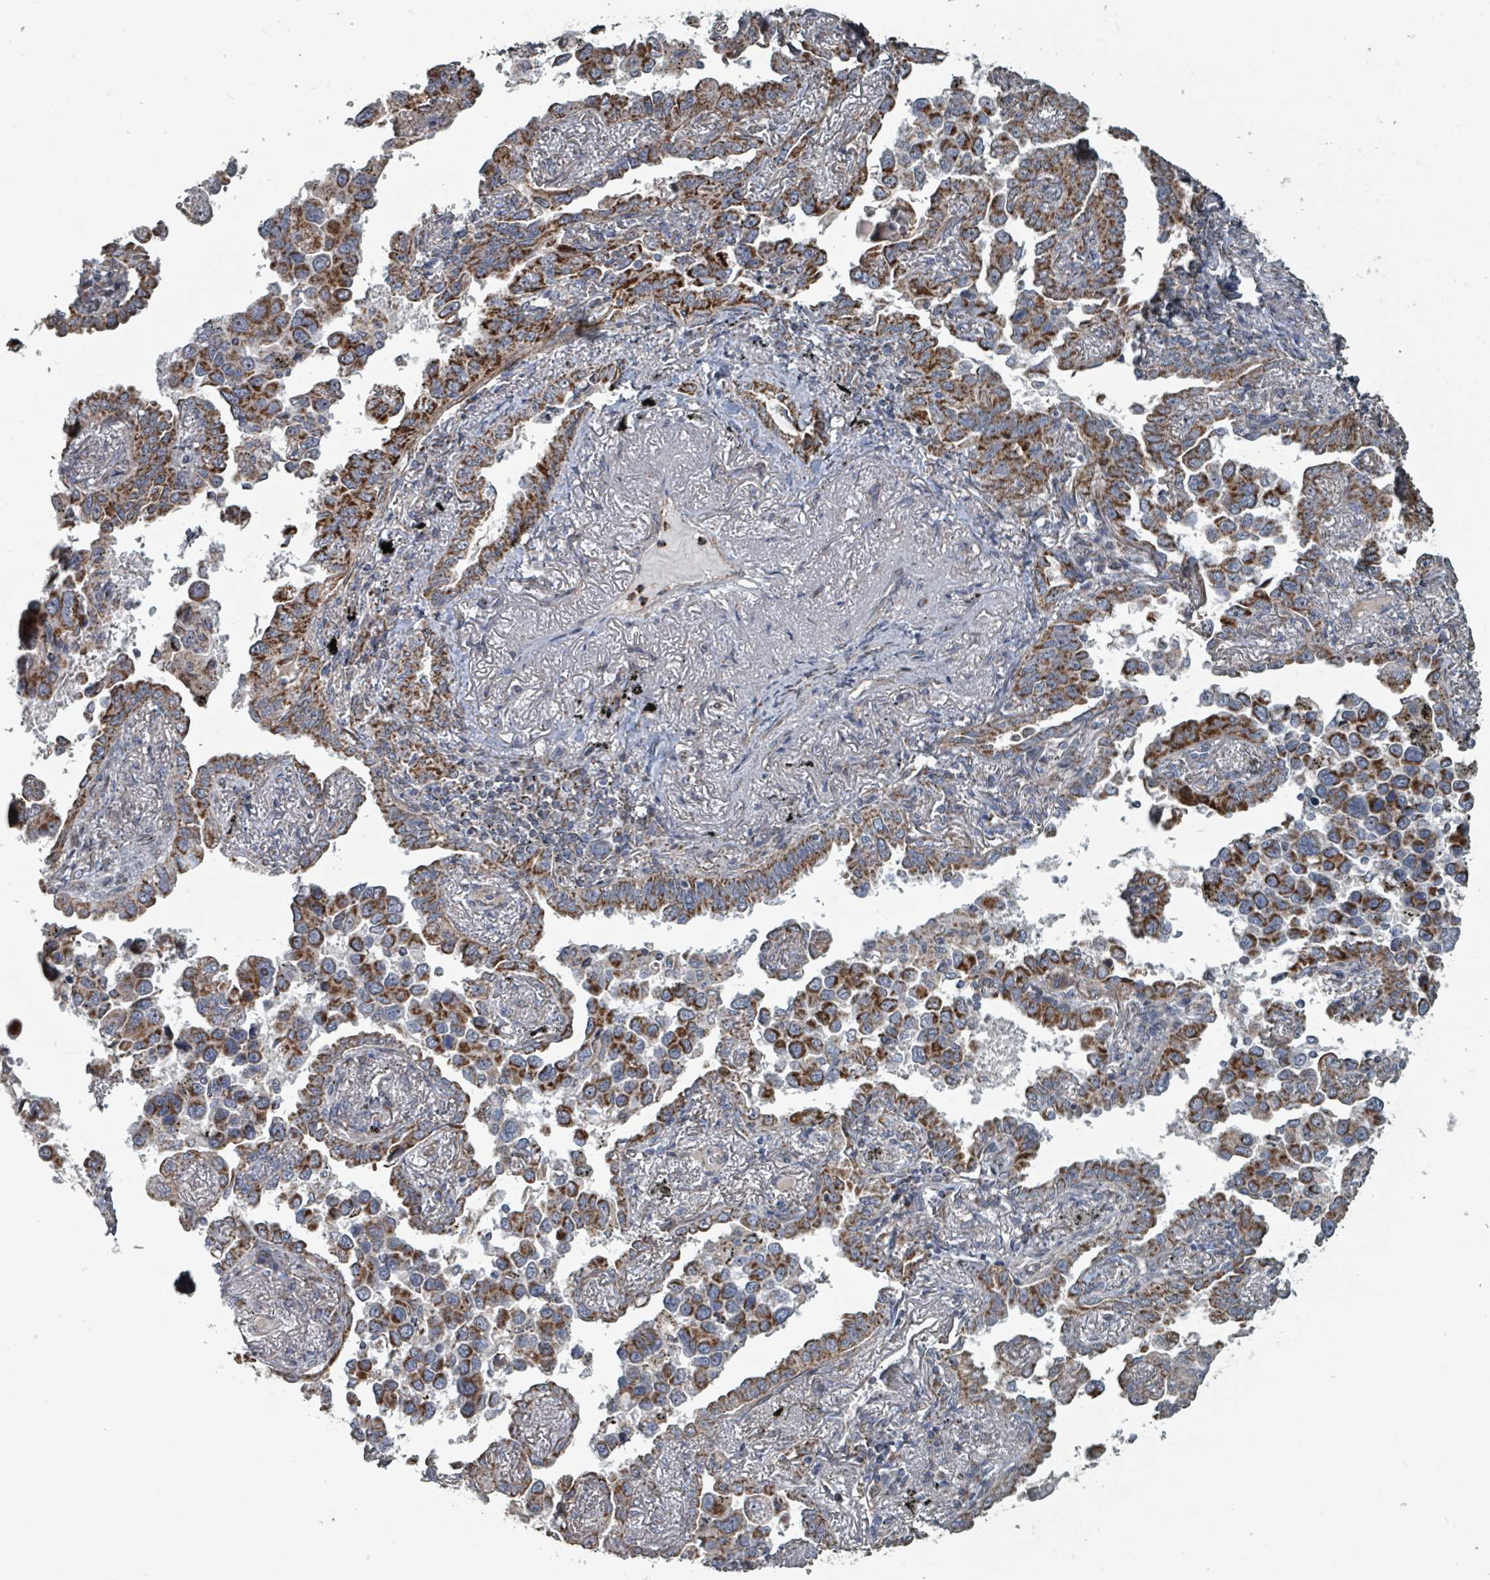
{"staining": {"intensity": "strong", "quantity": ">75%", "location": "cytoplasmic/membranous"}, "tissue": "lung cancer", "cell_type": "Tumor cells", "image_type": "cancer", "snomed": [{"axis": "morphology", "description": "Adenocarcinoma, NOS"}, {"axis": "topography", "description": "Lung"}], "caption": "Immunohistochemistry (IHC) of lung cancer (adenocarcinoma) exhibits high levels of strong cytoplasmic/membranous expression in approximately >75% of tumor cells. (brown staining indicates protein expression, while blue staining denotes nuclei).", "gene": "MRPL4", "patient": {"sex": "male", "age": 67}}